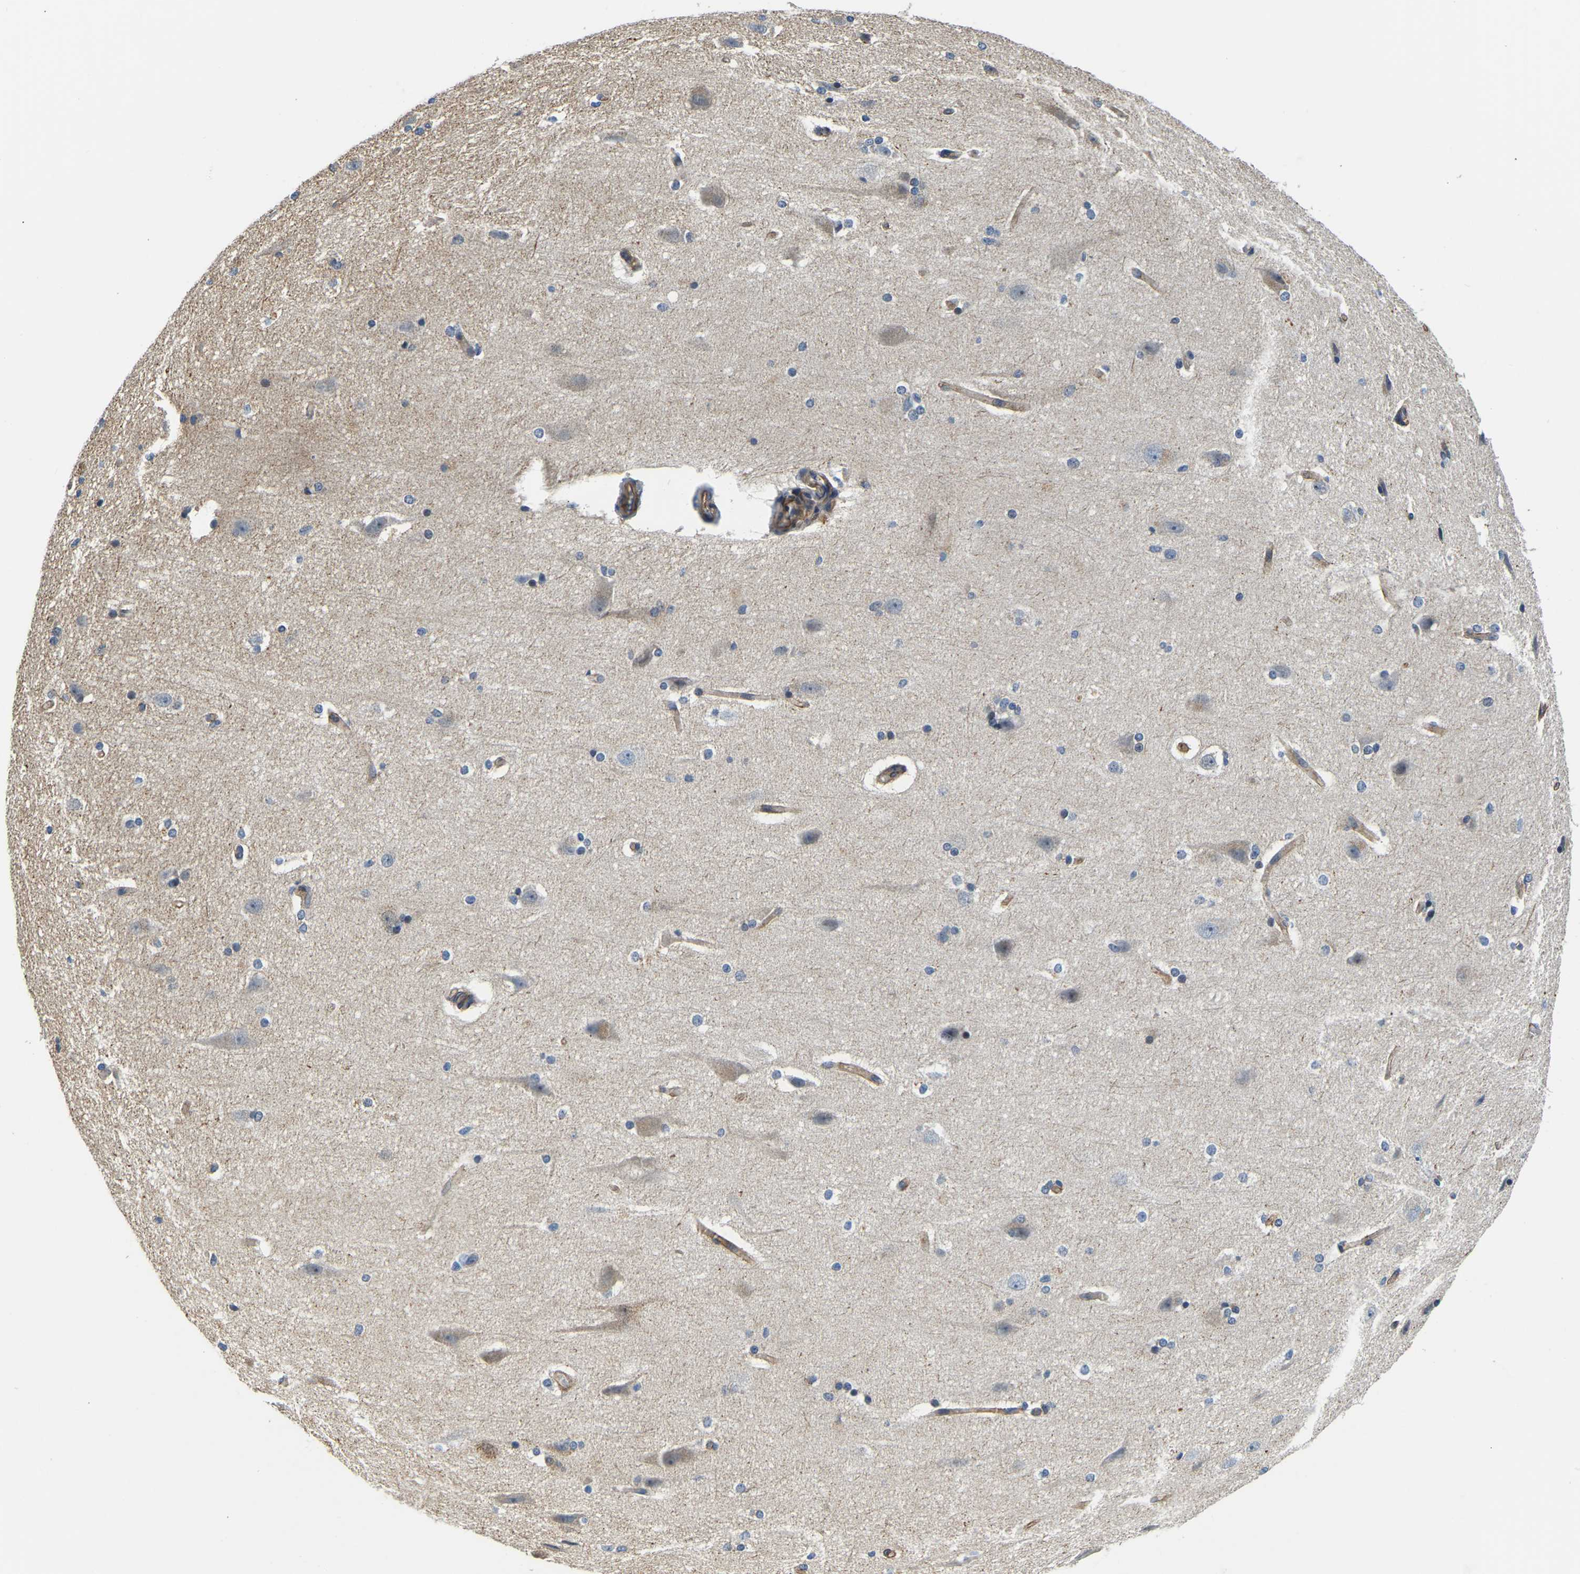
{"staining": {"intensity": "weak", "quantity": ">75%", "location": "cytoplasmic/membranous"}, "tissue": "cerebral cortex", "cell_type": "Endothelial cells", "image_type": "normal", "snomed": [{"axis": "morphology", "description": "Normal tissue, NOS"}, {"axis": "topography", "description": "Cerebral cortex"}, {"axis": "topography", "description": "Hippocampus"}], "caption": "Benign cerebral cortex was stained to show a protein in brown. There is low levels of weak cytoplasmic/membranous expression in about >75% of endothelial cells. The protein is shown in brown color, while the nuclei are stained blue.", "gene": "LIAS", "patient": {"sex": "female", "age": 19}}